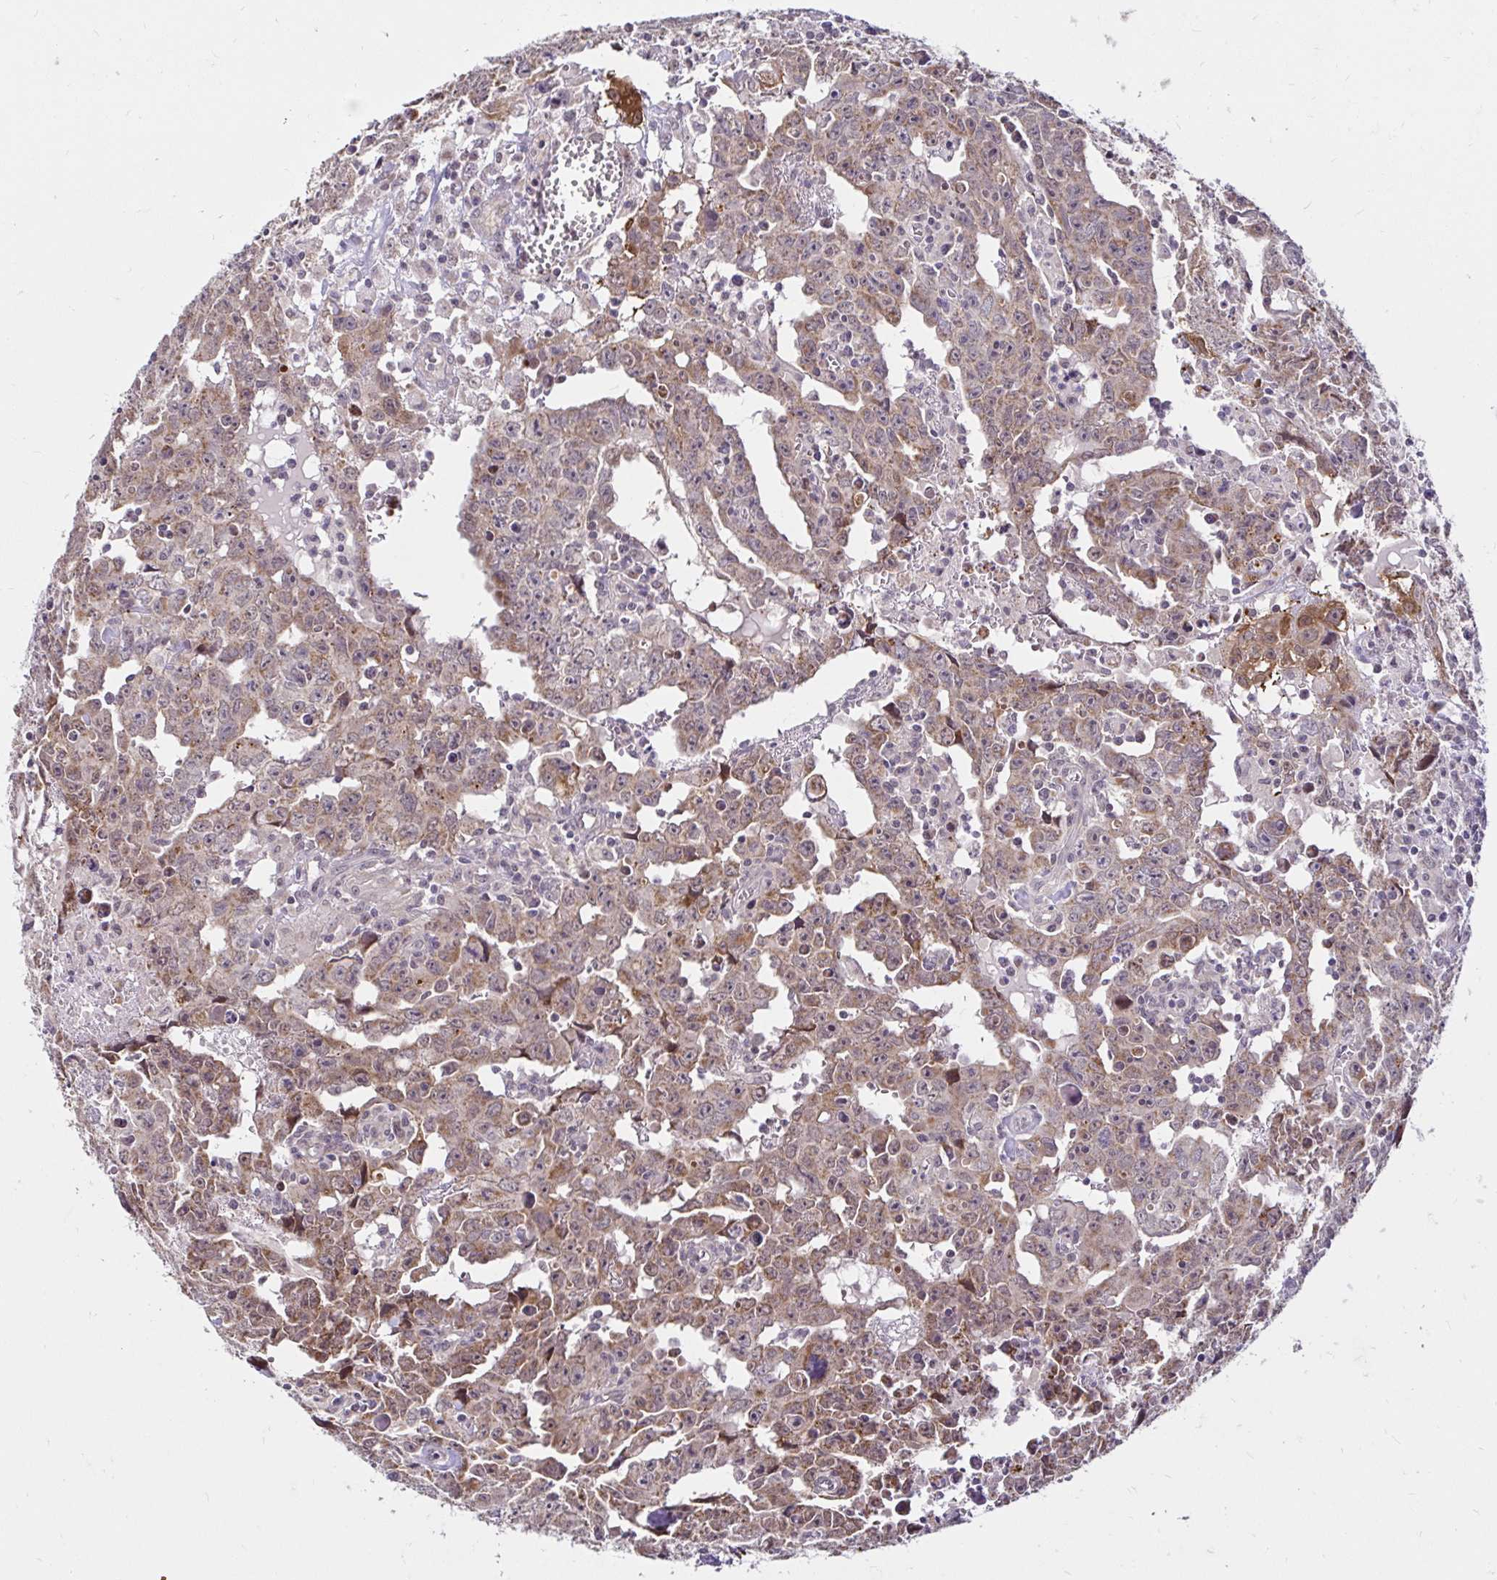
{"staining": {"intensity": "moderate", "quantity": ">75%", "location": "cytoplasmic/membranous"}, "tissue": "testis cancer", "cell_type": "Tumor cells", "image_type": "cancer", "snomed": [{"axis": "morphology", "description": "Carcinoma, Embryonal, NOS"}, {"axis": "topography", "description": "Testis"}], "caption": "Immunohistochemistry staining of testis cancer, which exhibits medium levels of moderate cytoplasmic/membranous positivity in approximately >75% of tumor cells indicating moderate cytoplasmic/membranous protein expression. The staining was performed using DAB (3,3'-diaminobenzidine) (brown) for protein detection and nuclei were counterstained in hematoxylin (blue).", "gene": "TIMM50", "patient": {"sex": "male", "age": 22}}